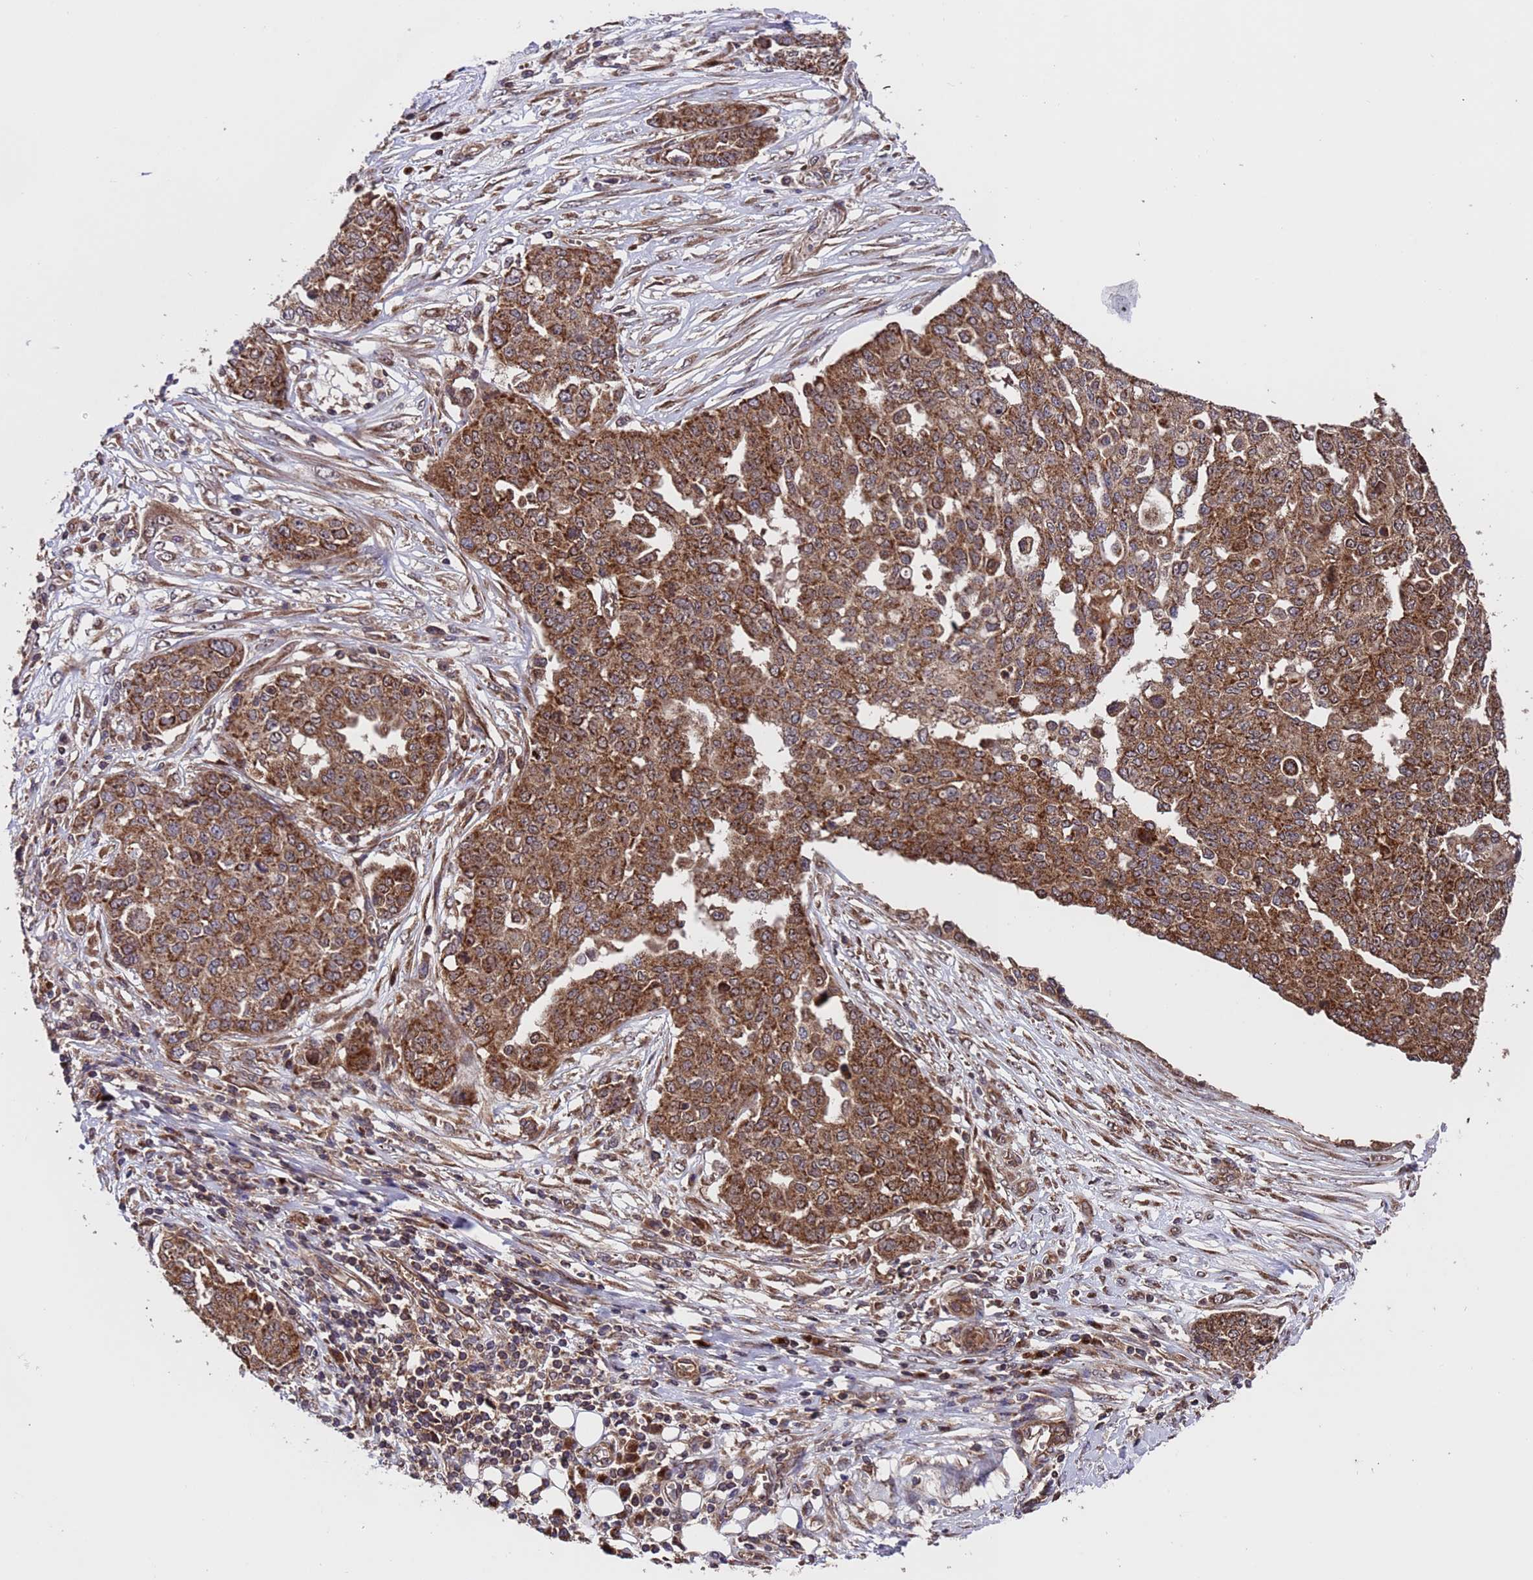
{"staining": {"intensity": "strong", "quantity": ">75%", "location": "cytoplasmic/membranous"}, "tissue": "ovarian cancer", "cell_type": "Tumor cells", "image_type": "cancer", "snomed": [{"axis": "morphology", "description": "Cystadenocarcinoma, serous, NOS"}, {"axis": "topography", "description": "Soft tissue"}, {"axis": "topography", "description": "Ovary"}], "caption": "Ovarian cancer (serous cystadenocarcinoma) stained with a brown dye displays strong cytoplasmic/membranous positive positivity in approximately >75% of tumor cells.", "gene": "TSR3", "patient": {"sex": "female", "age": 57}}